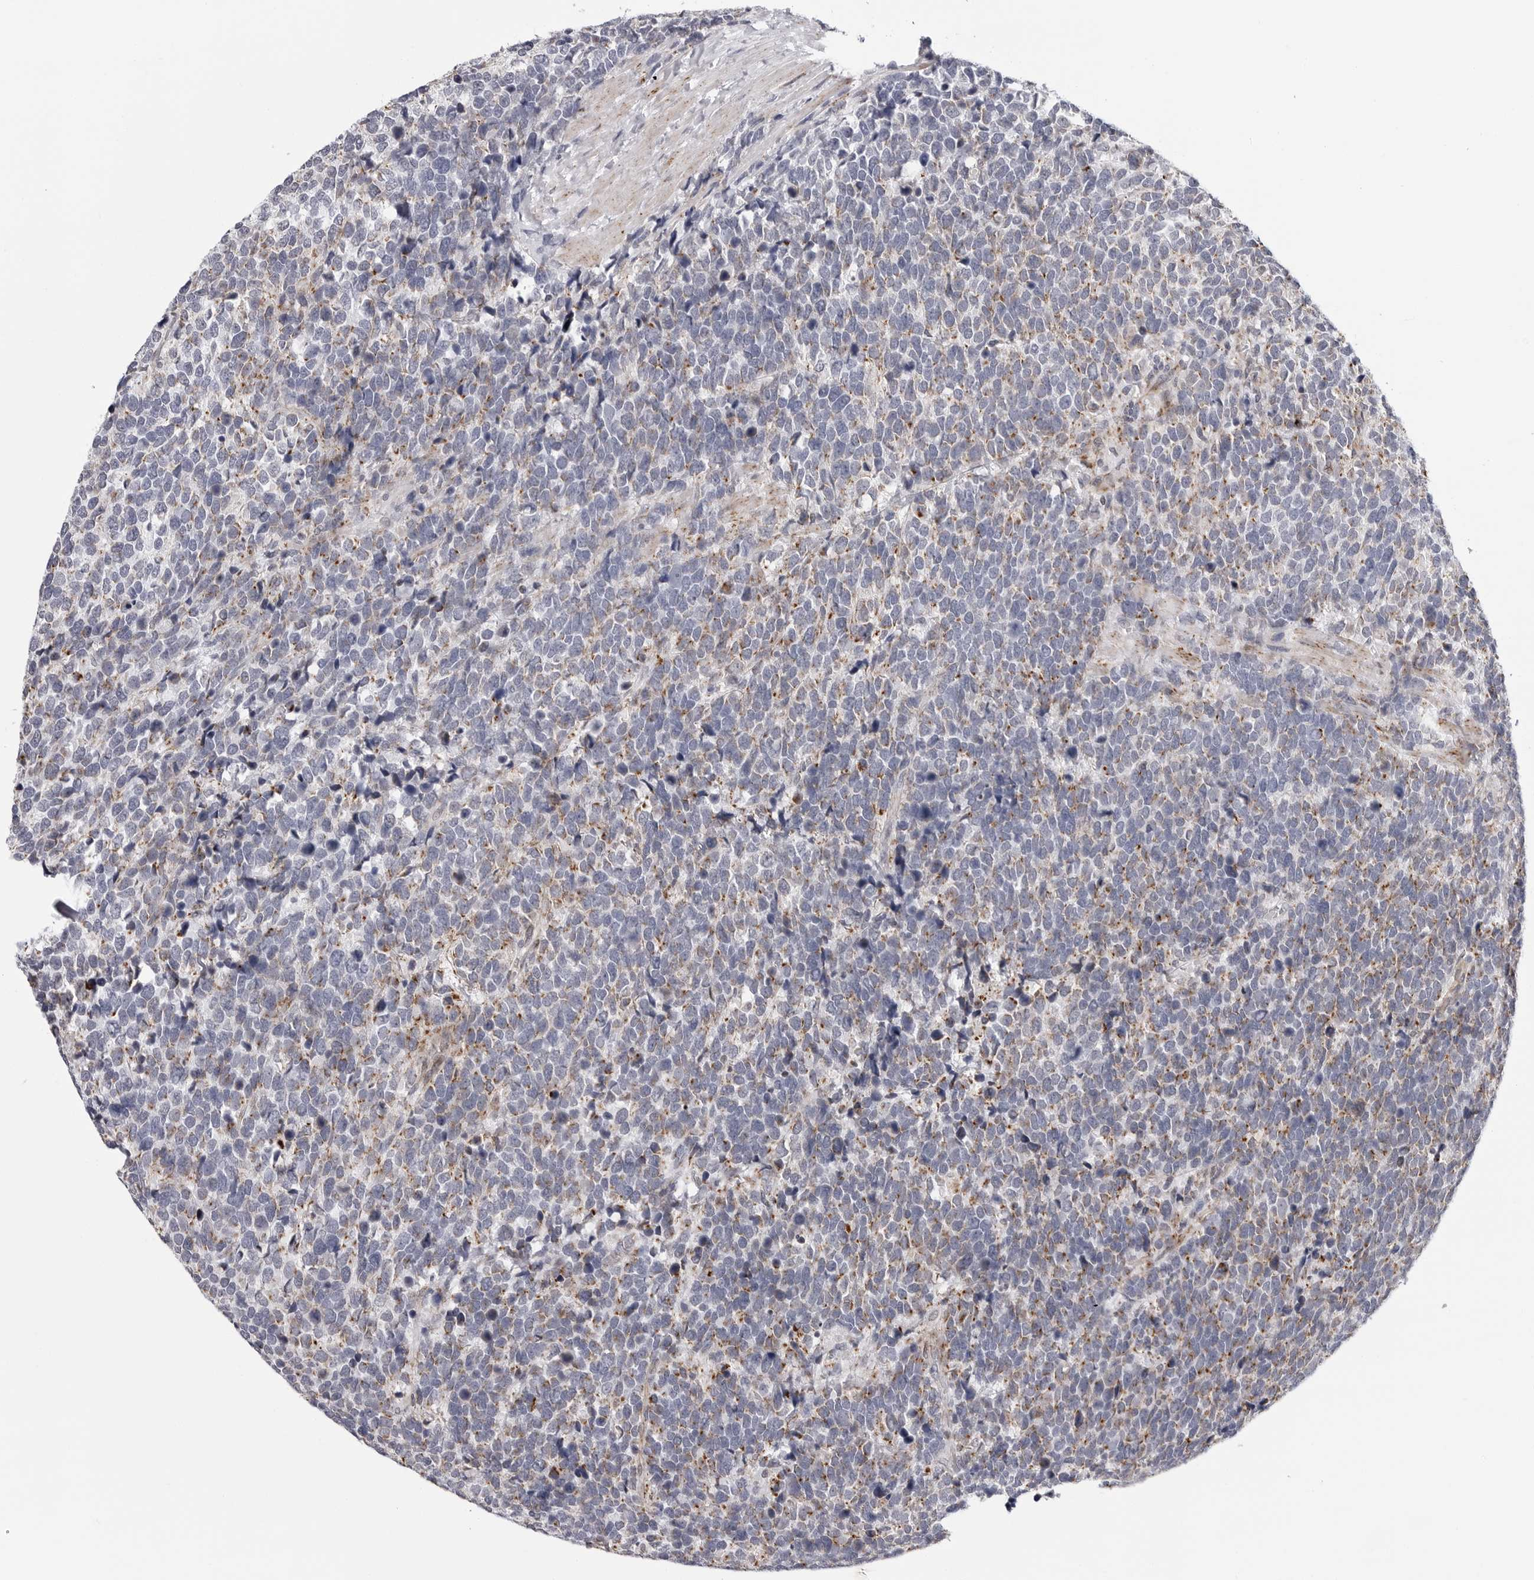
{"staining": {"intensity": "weak", "quantity": "<25%", "location": "cytoplasmic/membranous"}, "tissue": "urothelial cancer", "cell_type": "Tumor cells", "image_type": "cancer", "snomed": [{"axis": "morphology", "description": "Urothelial carcinoma, High grade"}, {"axis": "topography", "description": "Urinary bladder"}], "caption": "Tumor cells are negative for brown protein staining in urothelial cancer. Brightfield microscopy of immunohistochemistry stained with DAB (brown) and hematoxylin (blue), captured at high magnification.", "gene": "CDK20", "patient": {"sex": "female", "age": 82}}